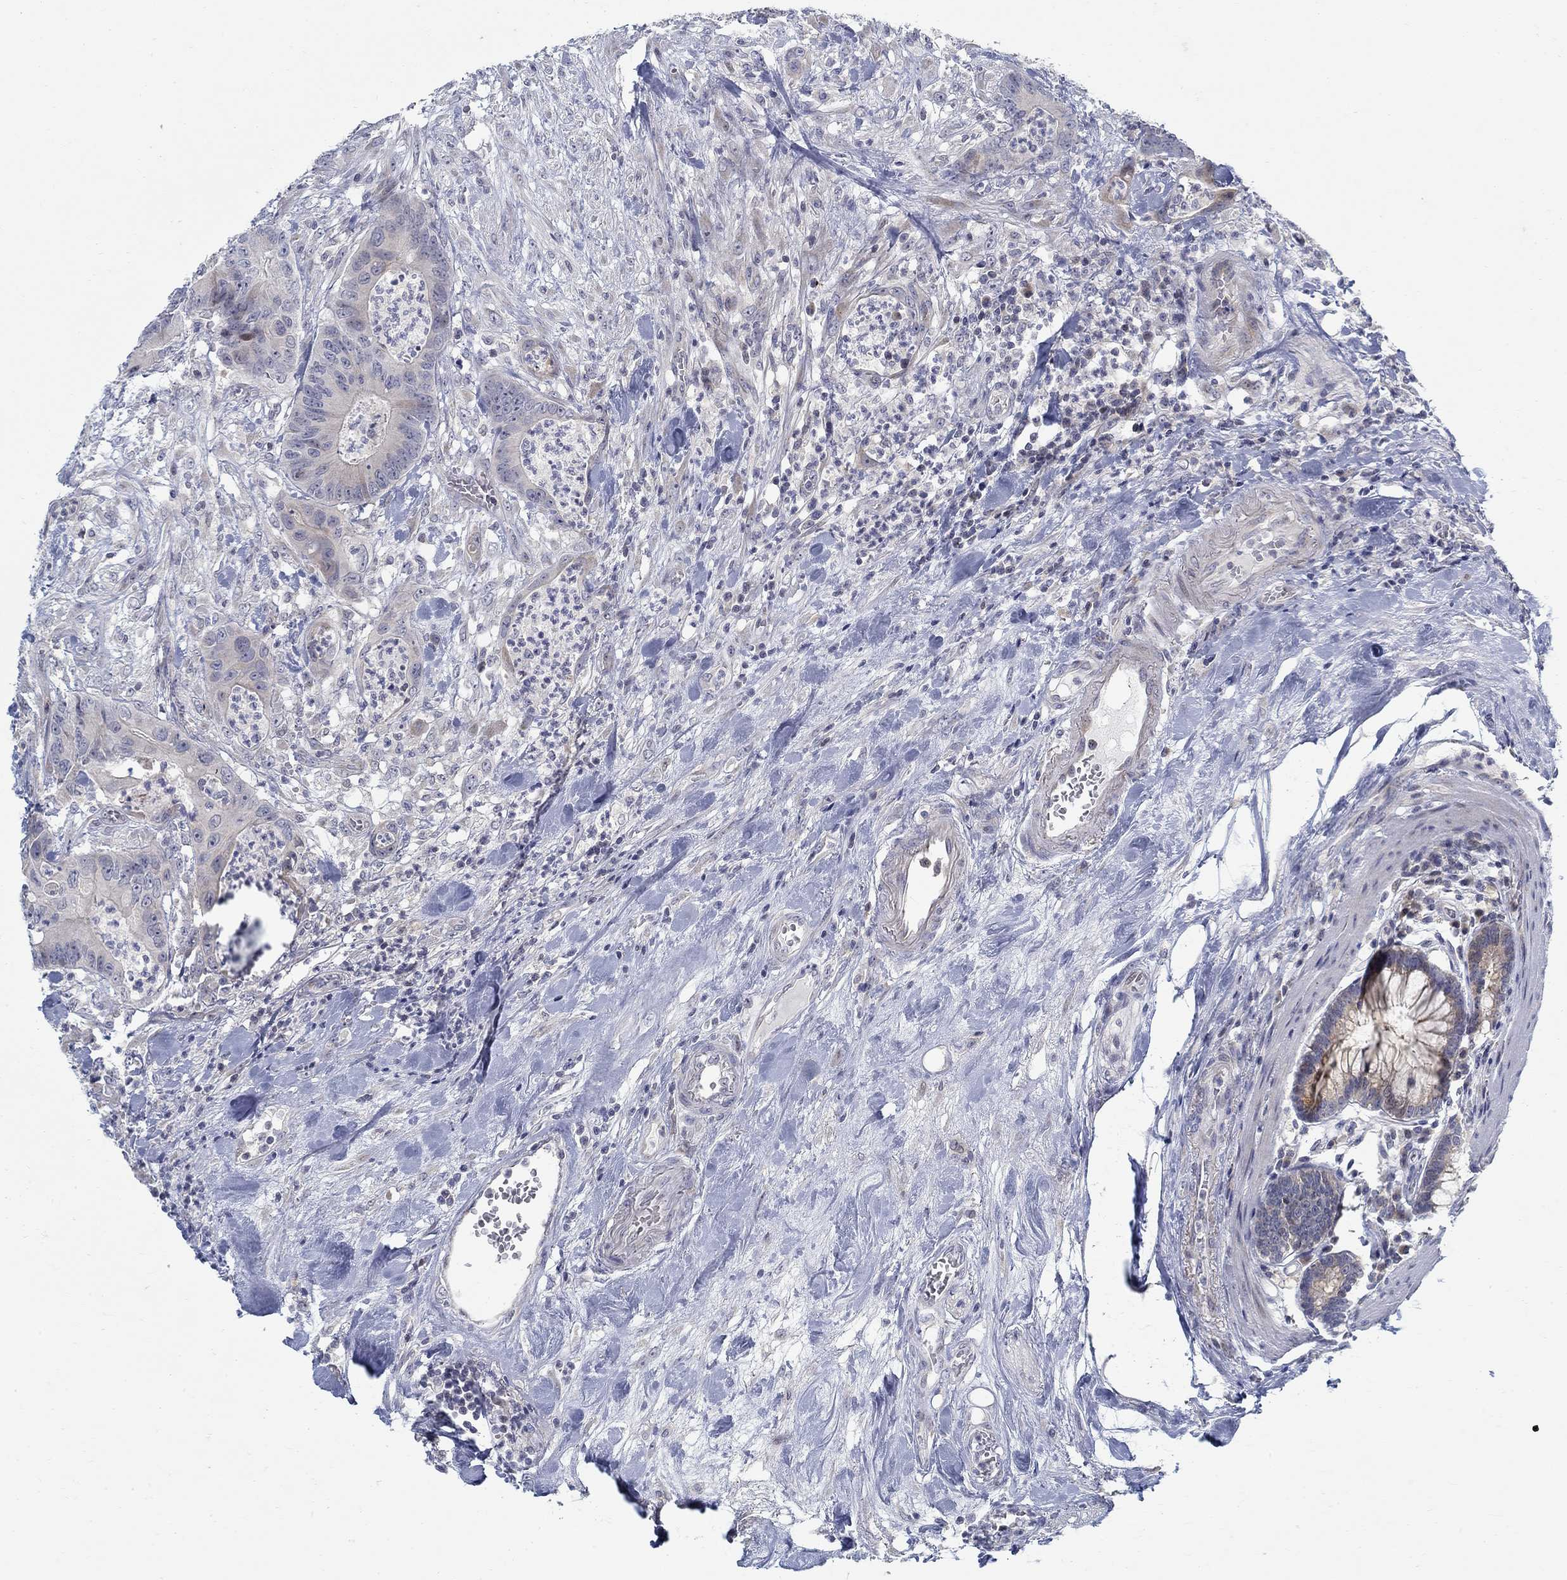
{"staining": {"intensity": "negative", "quantity": "none", "location": "none"}, "tissue": "colorectal cancer", "cell_type": "Tumor cells", "image_type": "cancer", "snomed": [{"axis": "morphology", "description": "Adenocarcinoma, NOS"}, {"axis": "topography", "description": "Colon"}], "caption": "DAB (3,3'-diaminobenzidine) immunohistochemical staining of human adenocarcinoma (colorectal) displays no significant expression in tumor cells.", "gene": "ANO7", "patient": {"sex": "male", "age": 84}}